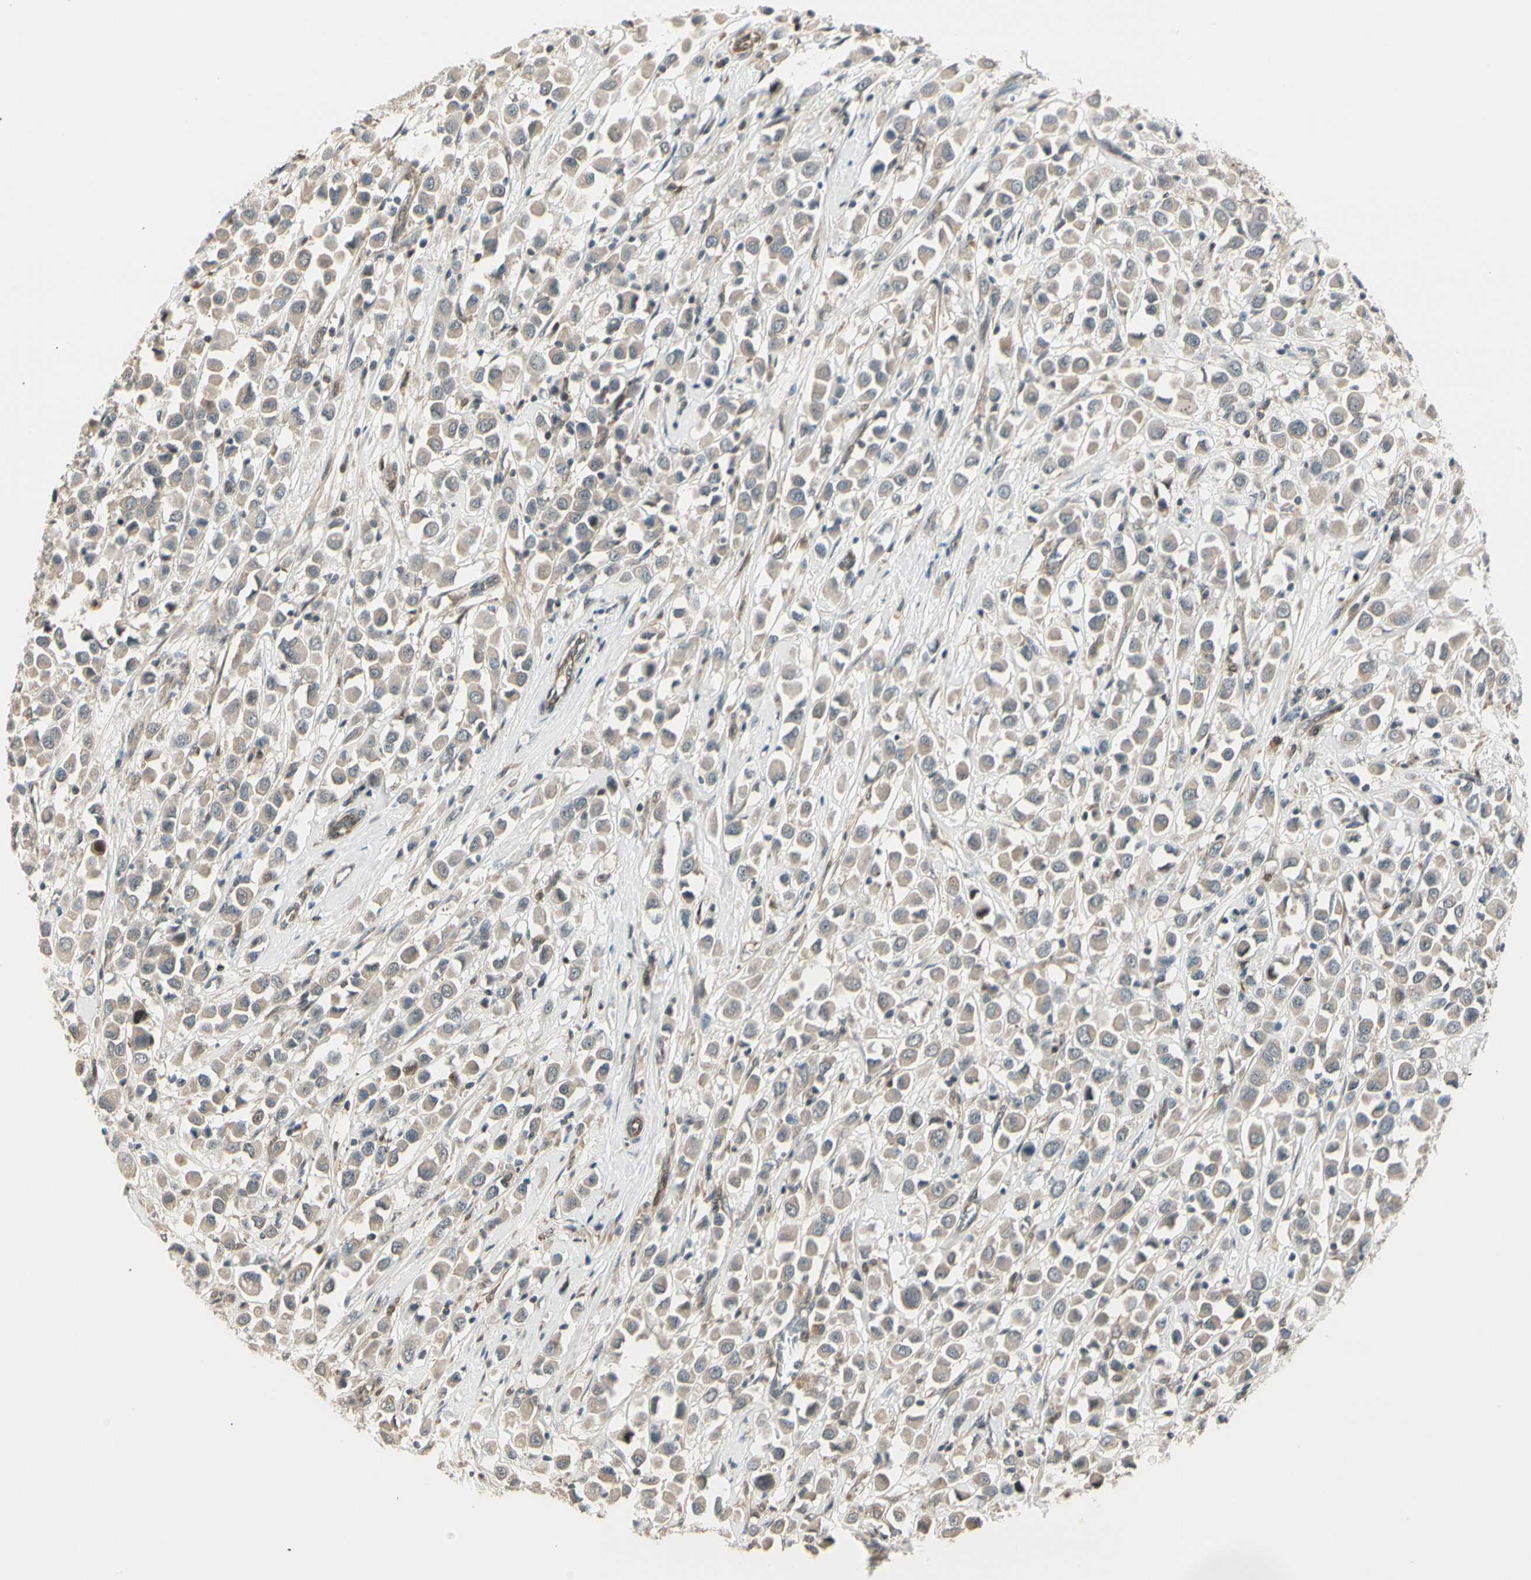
{"staining": {"intensity": "weak", "quantity": ">75%", "location": "cytoplasmic/membranous"}, "tissue": "breast cancer", "cell_type": "Tumor cells", "image_type": "cancer", "snomed": [{"axis": "morphology", "description": "Duct carcinoma"}, {"axis": "topography", "description": "Breast"}], "caption": "Human breast cancer (intraductal carcinoma) stained with a protein marker reveals weak staining in tumor cells.", "gene": "SVBP", "patient": {"sex": "female", "age": 61}}